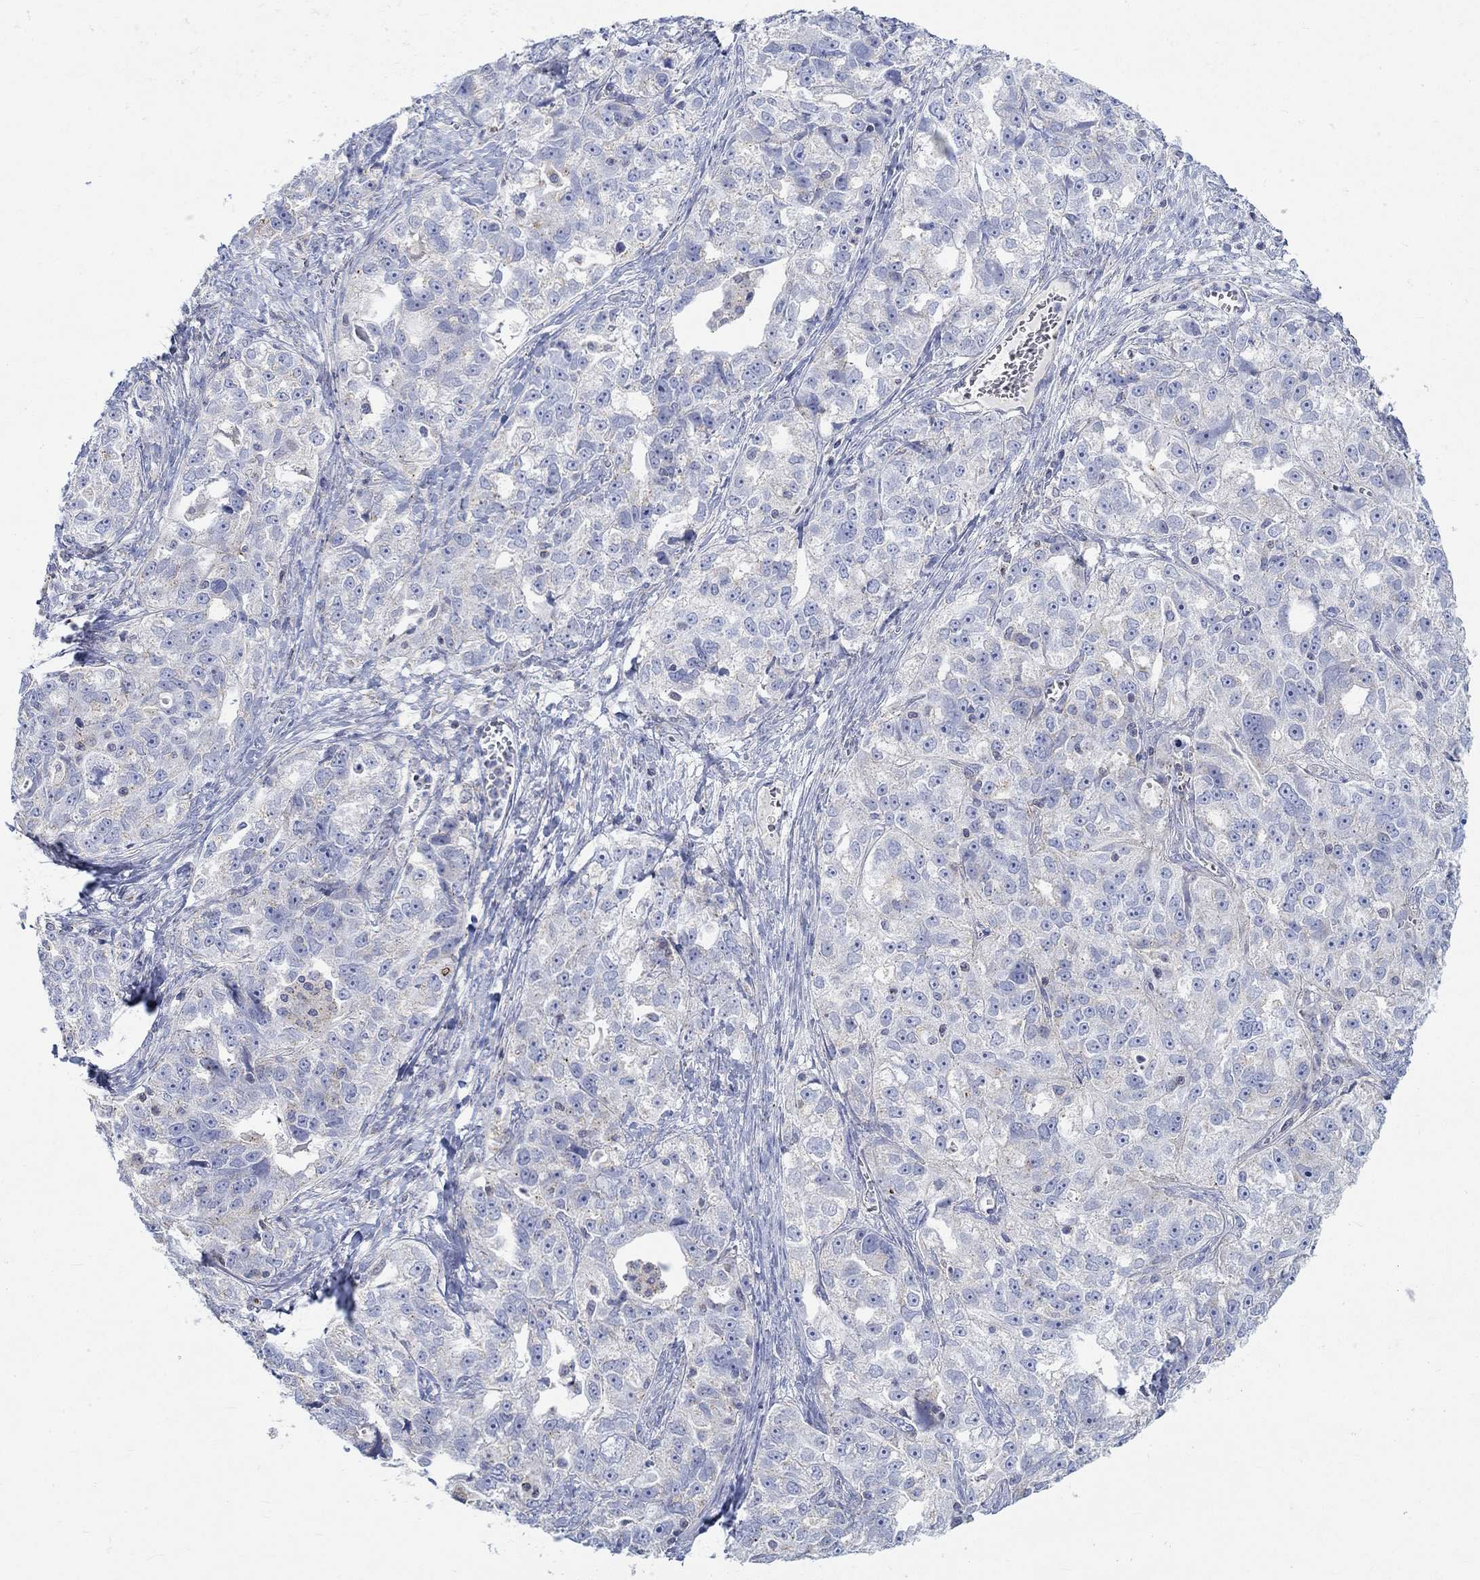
{"staining": {"intensity": "negative", "quantity": "none", "location": "none"}, "tissue": "ovarian cancer", "cell_type": "Tumor cells", "image_type": "cancer", "snomed": [{"axis": "morphology", "description": "Cystadenocarcinoma, serous, NOS"}, {"axis": "topography", "description": "Ovary"}], "caption": "Immunohistochemistry (IHC) of human ovarian serous cystadenocarcinoma reveals no expression in tumor cells.", "gene": "NAV3", "patient": {"sex": "female", "age": 51}}